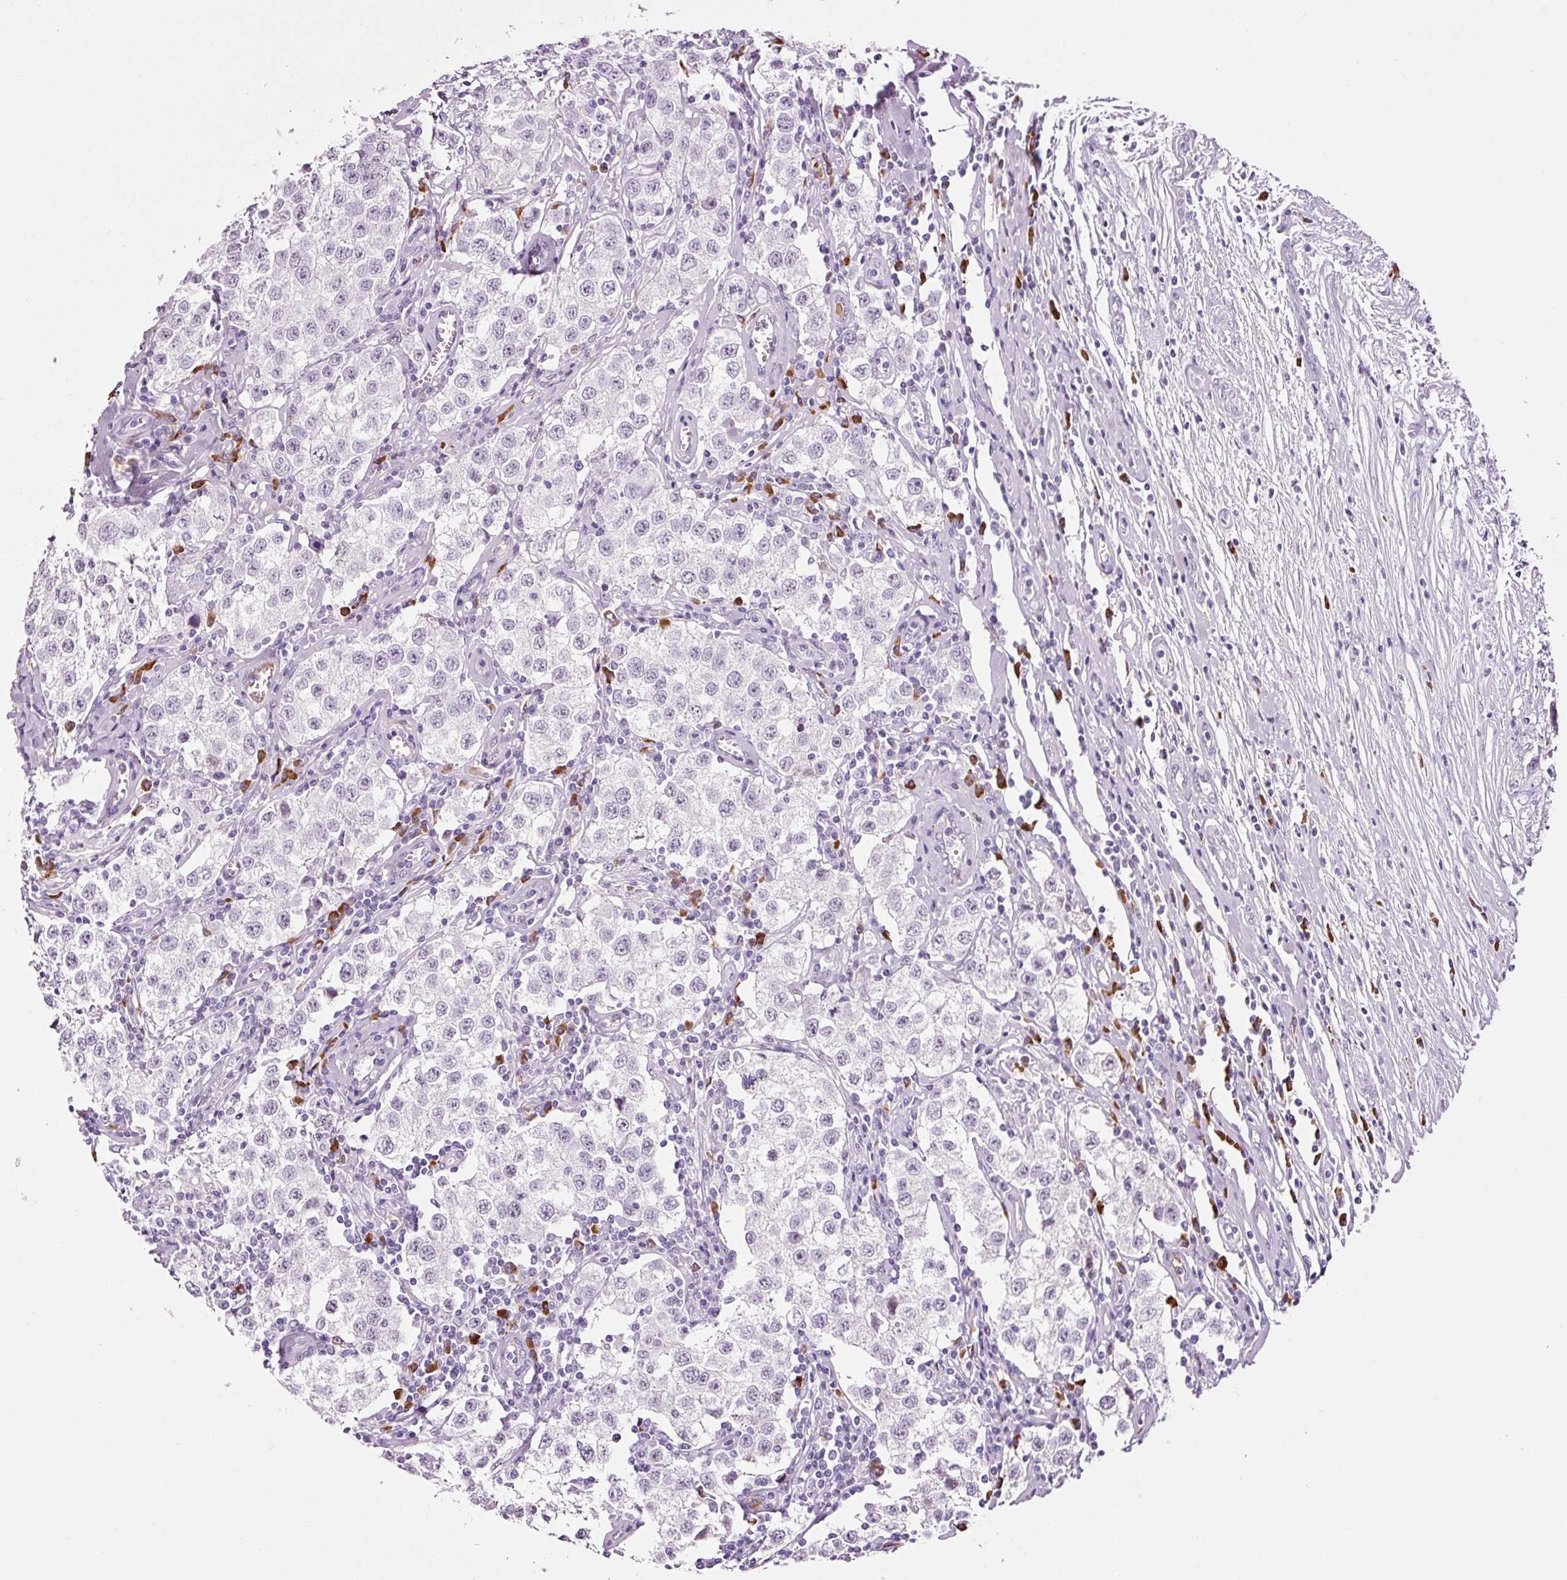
{"staining": {"intensity": "negative", "quantity": "none", "location": "none"}, "tissue": "testis cancer", "cell_type": "Tumor cells", "image_type": "cancer", "snomed": [{"axis": "morphology", "description": "Seminoma, NOS"}, {"axis": "morphology", "description": "Carcinoma, Embryonal, NOS"}, {"axis": "topography", "description": "Testis"}], "caption": "Tumor cells are negative for brown protein staining in testis seminoma.", "gene": "KLF1", "patient": {"sex": "male", "age": 43}}